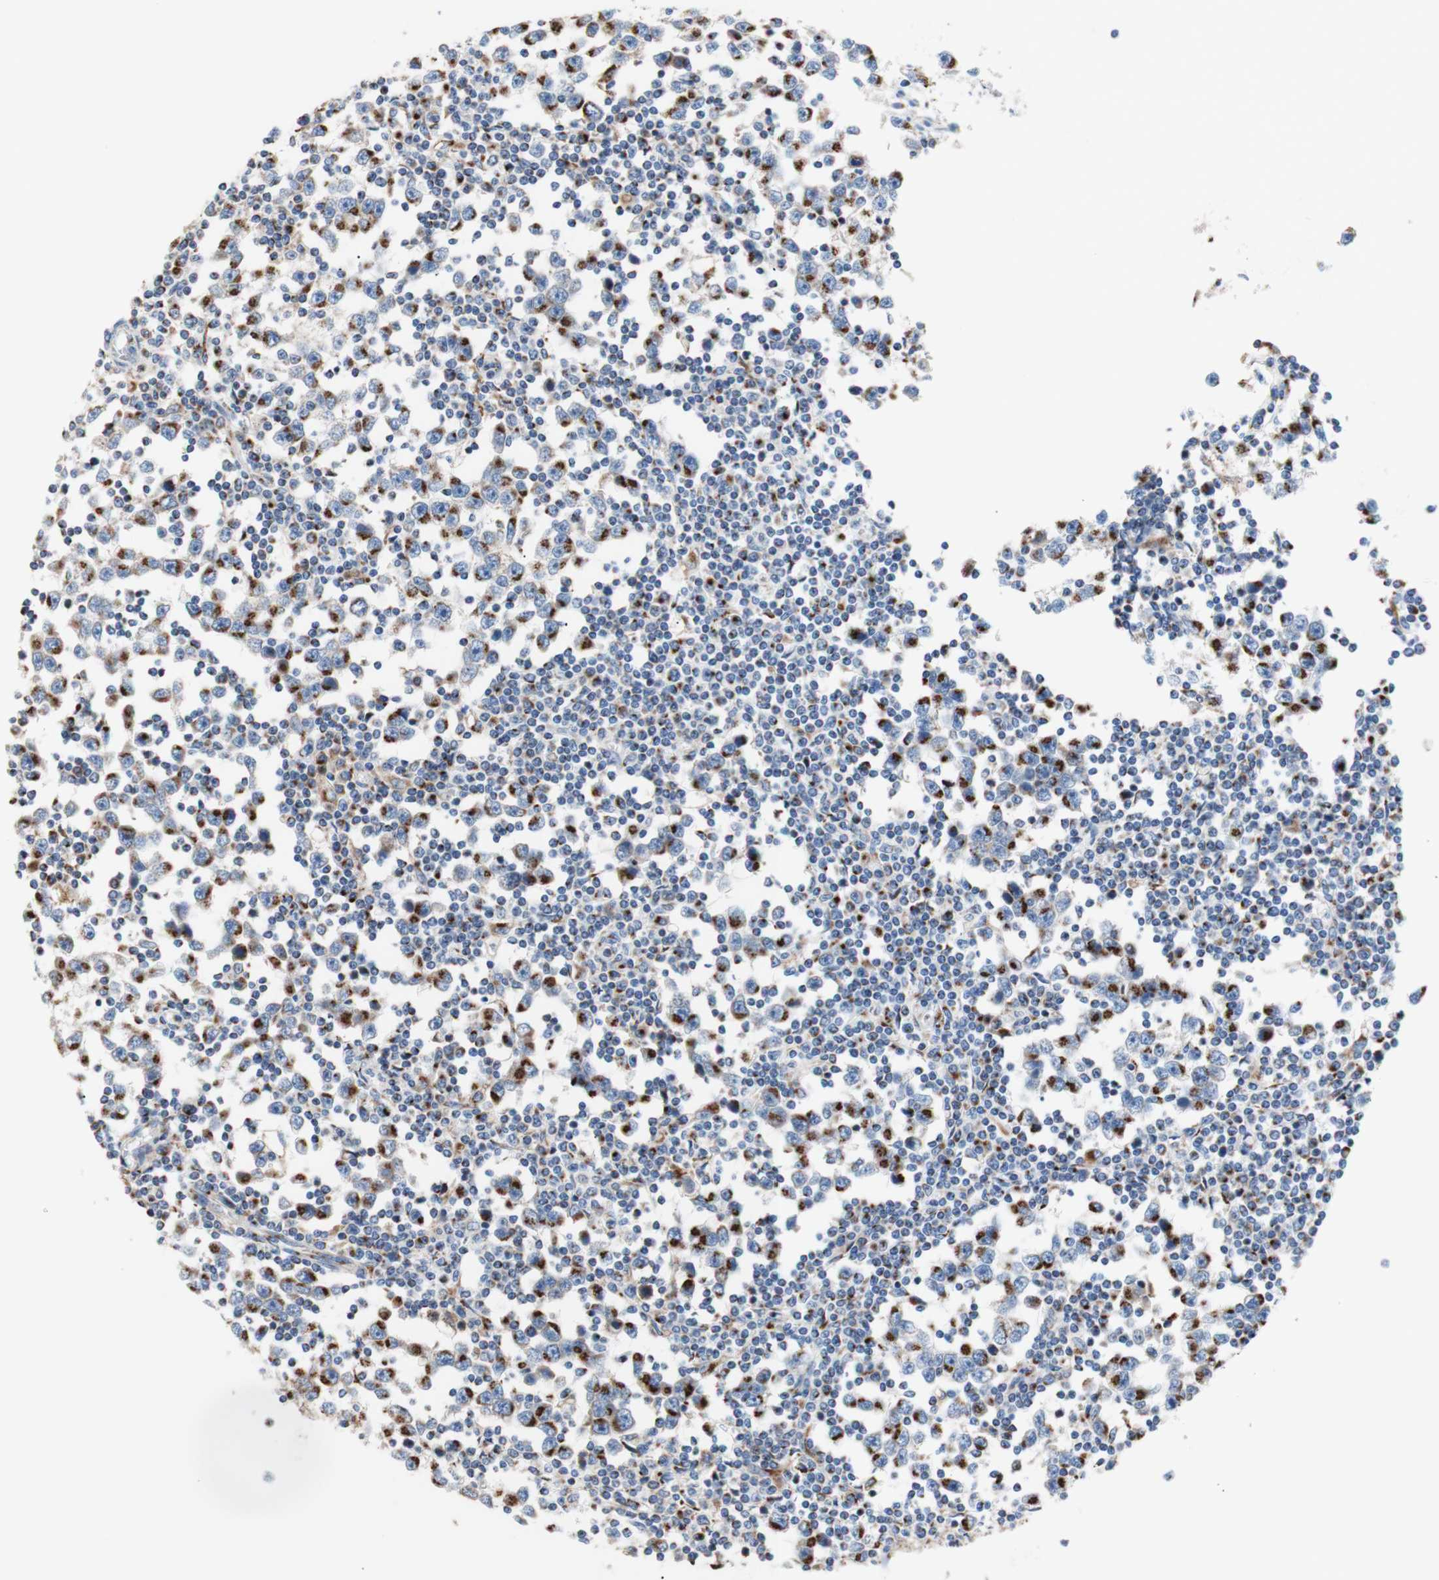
{"staining": {"intensity": "moderate", "quantity": "25%-75%", "location": "cytoplasmic/membranous"}, "tissue": "testis cancer", "cell_type": "Tumor cells", "image_type": "cancer", "snomed": [{"axis": "morphology", "description": "Seminoma, NOS"}, {"axis": "topography", "description": "Testis"}], "caption": "IHC of seminoma (testis) reveals medium levels of moderate cytoplasmic/membranous positivity in approximately 25%-75% of tumor cells.", "gene": "GALNT2", "patient": {"sex": "male", "age": 65}}